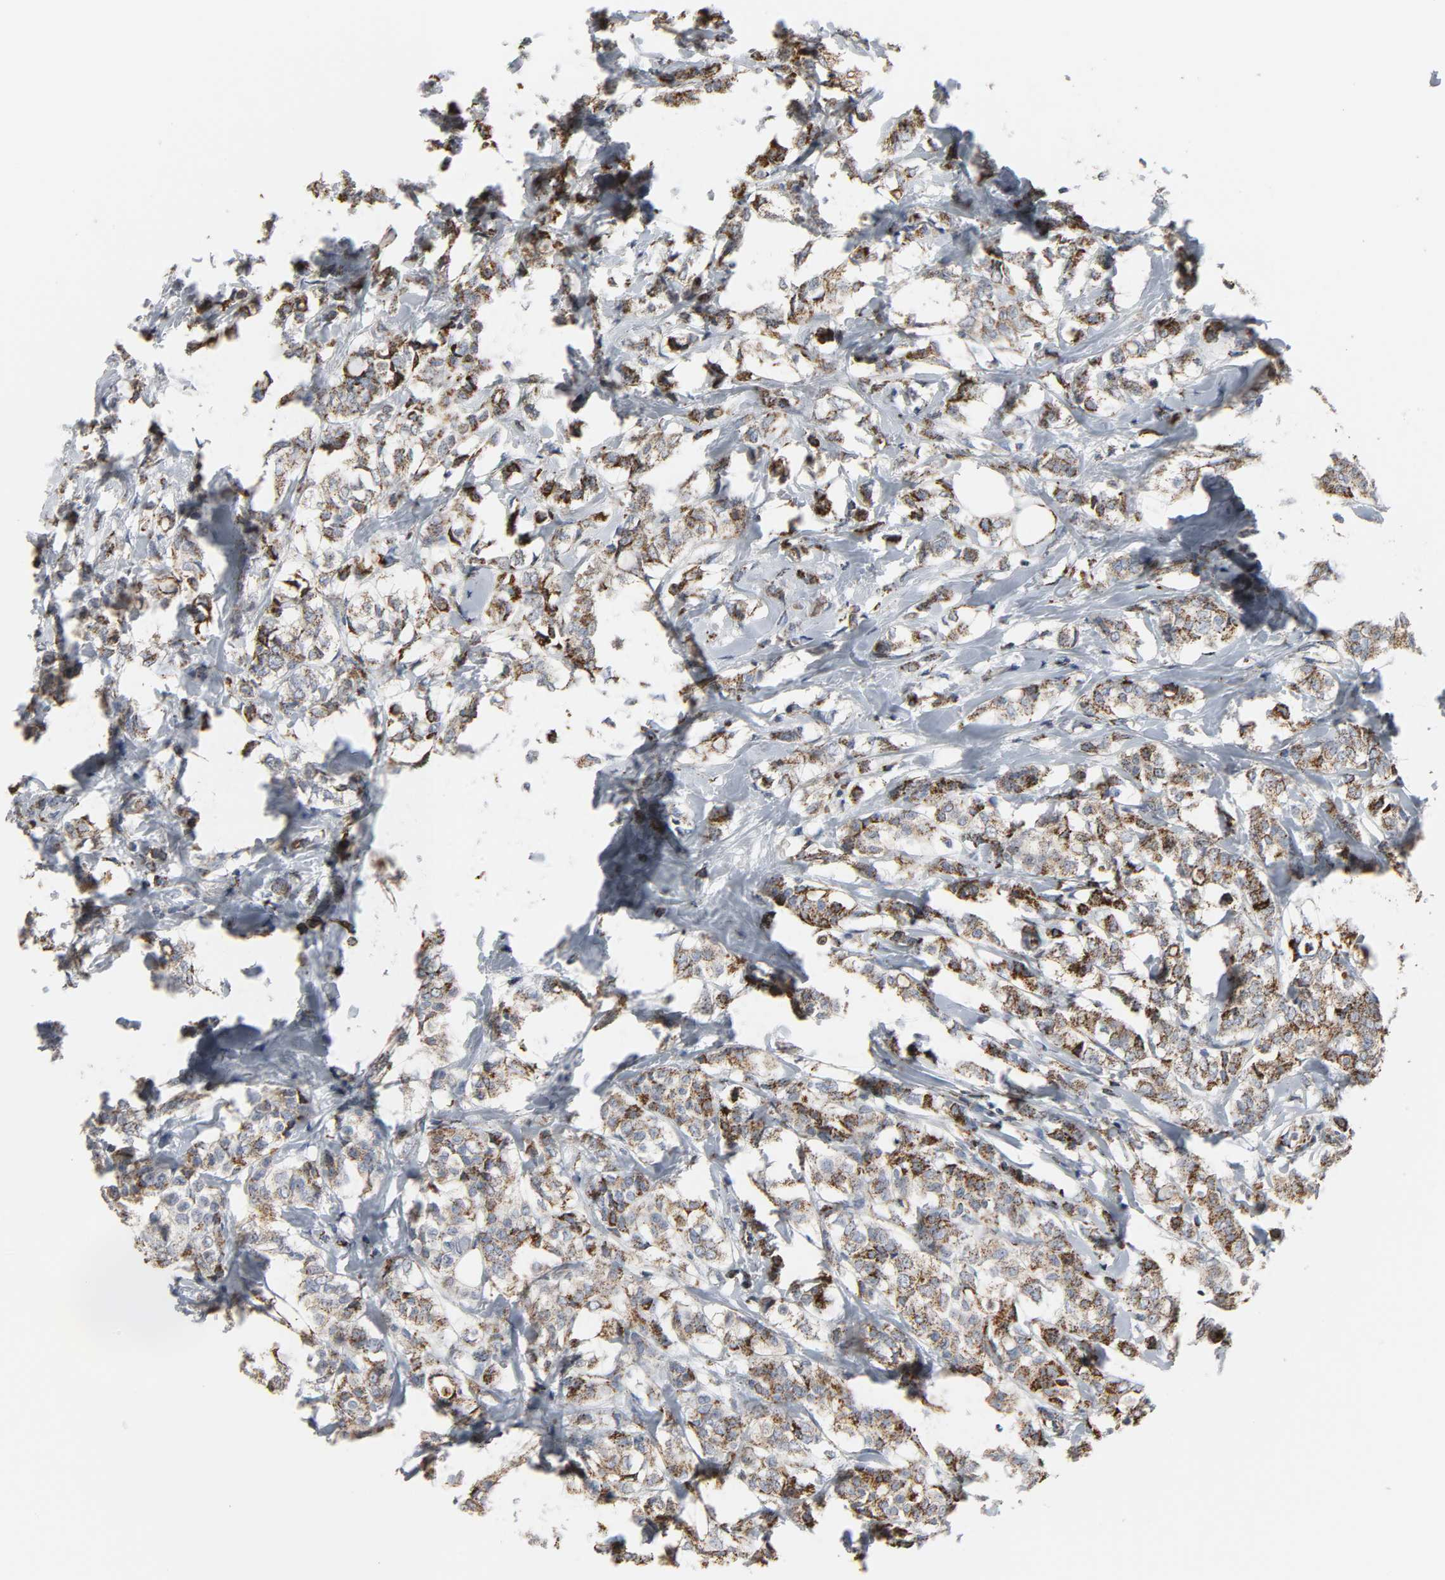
{"staining": {"intensity": "moderate", "quantity": "25%-75%", "location": "cytoplasmic/membranous"}, "tissue": "breast cancer", "cell_type": "Tumor cells", "image_type": "cancer", "snomed": [{"axis": "morphology", "description": "Lobular carcinoma"}, {"axis": "topography", "description": "Breast"}], "caption": "The micrograph exhibits staining of breast cancer, revealing moderate cytoplasmic/membranous protein positivity (brown color) within tumor cells.", "gene": "ACAT1", "patient": {"sex": "female", "age": 60}}